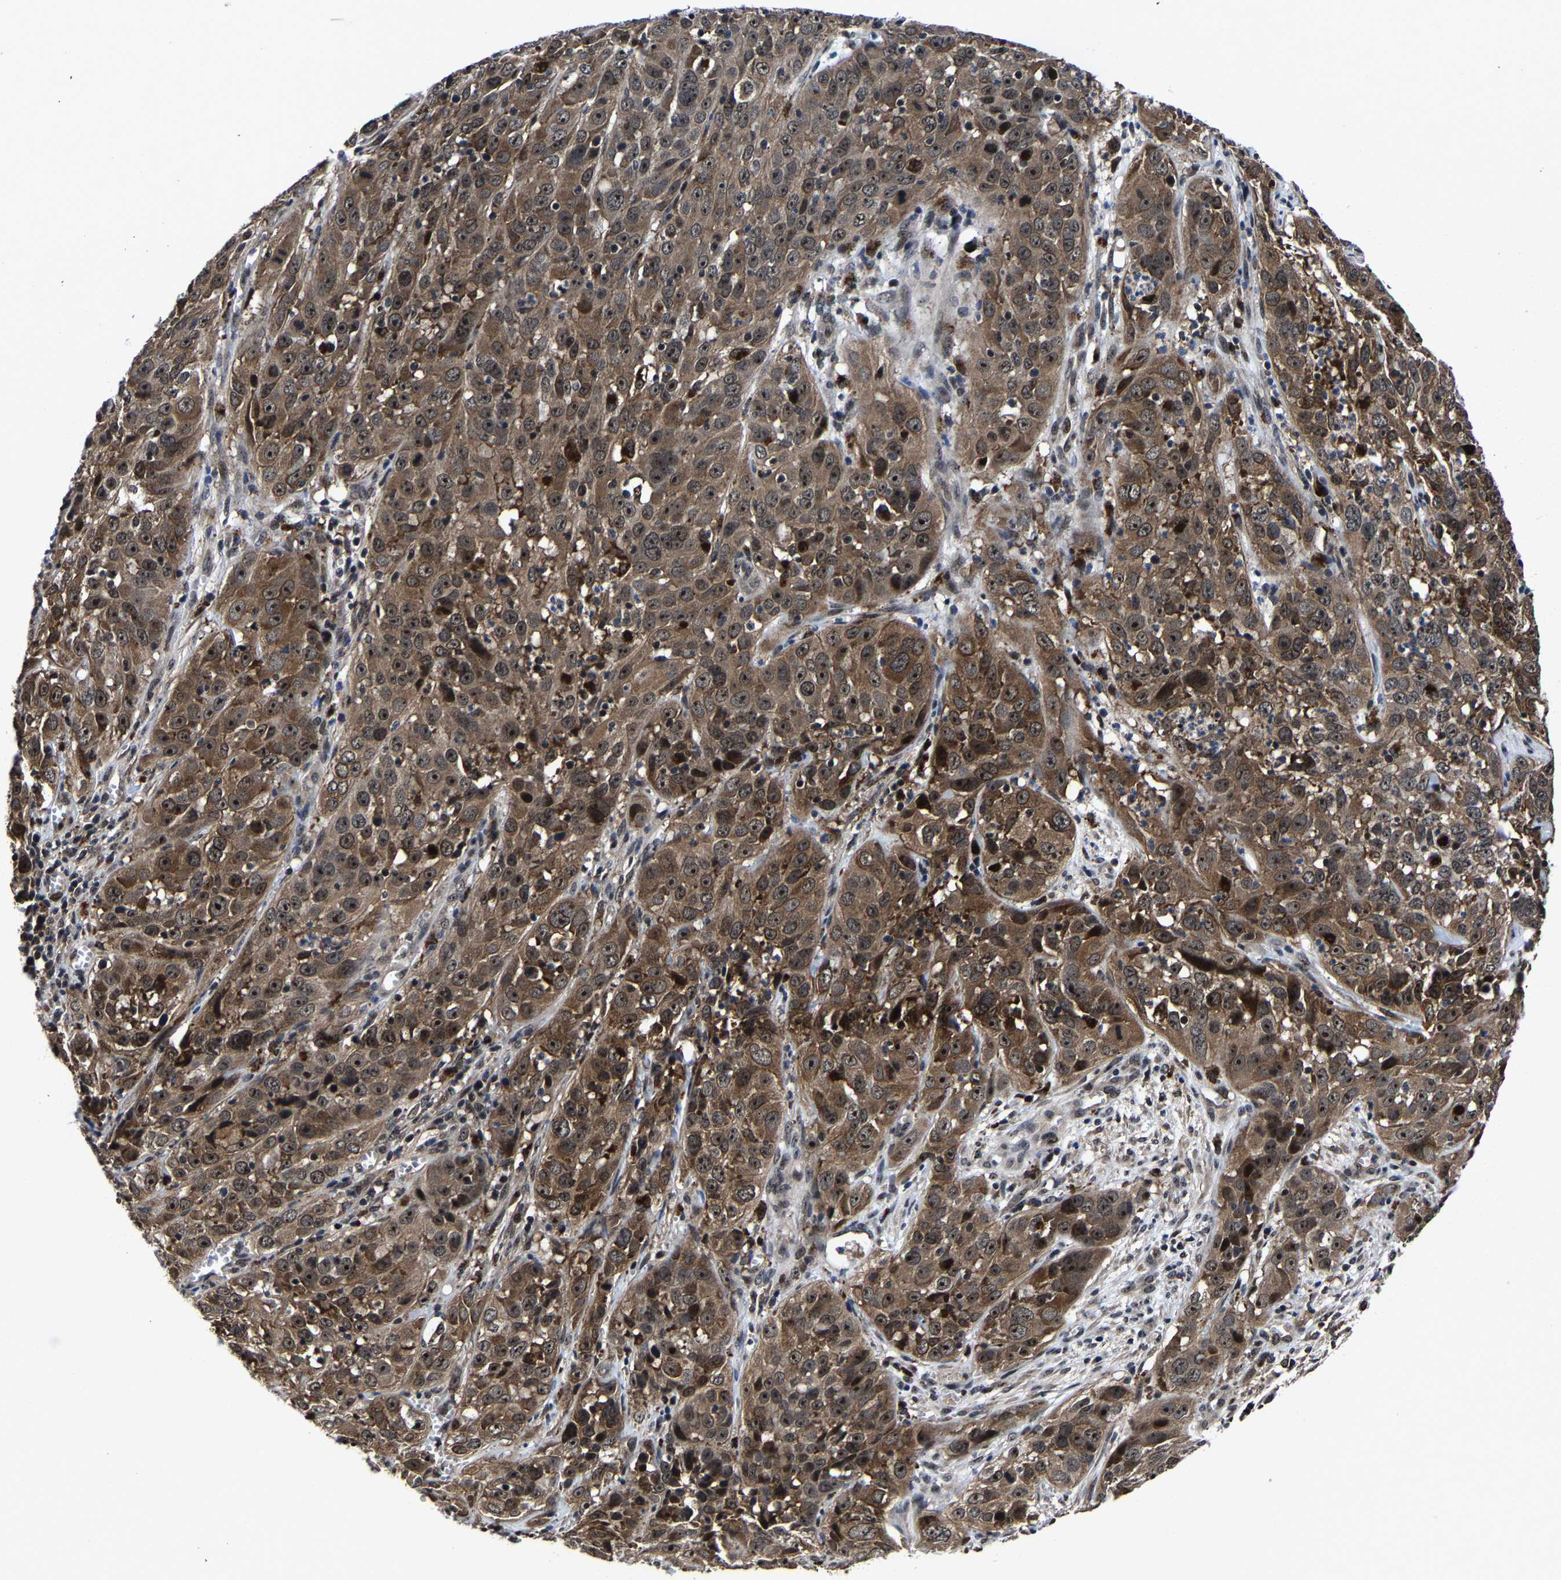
{"staining": {"intensity": "strong", "quantity": ">75%", "location": "cytoplasmic/membranous,nuclear"}, "tissue": "cervical cancer", "cell_type": "Tumor cells", "image_type": "cancer", "snomed": [{"axis": "morphology", "description": "Squamous cell carcinoma, NOS"}, {"axis": "topography", "description": "Cervix"}], "caption": "A high-resolution photomicrograph shows IHC staining of cervical cancer, which demonstrates strong cytoplasmic/membranous and nuclear positivity in approximately >75% of tumor cells.", "gene": "ZCCHC7", "patient": {"sex": "female", "age": 32}}